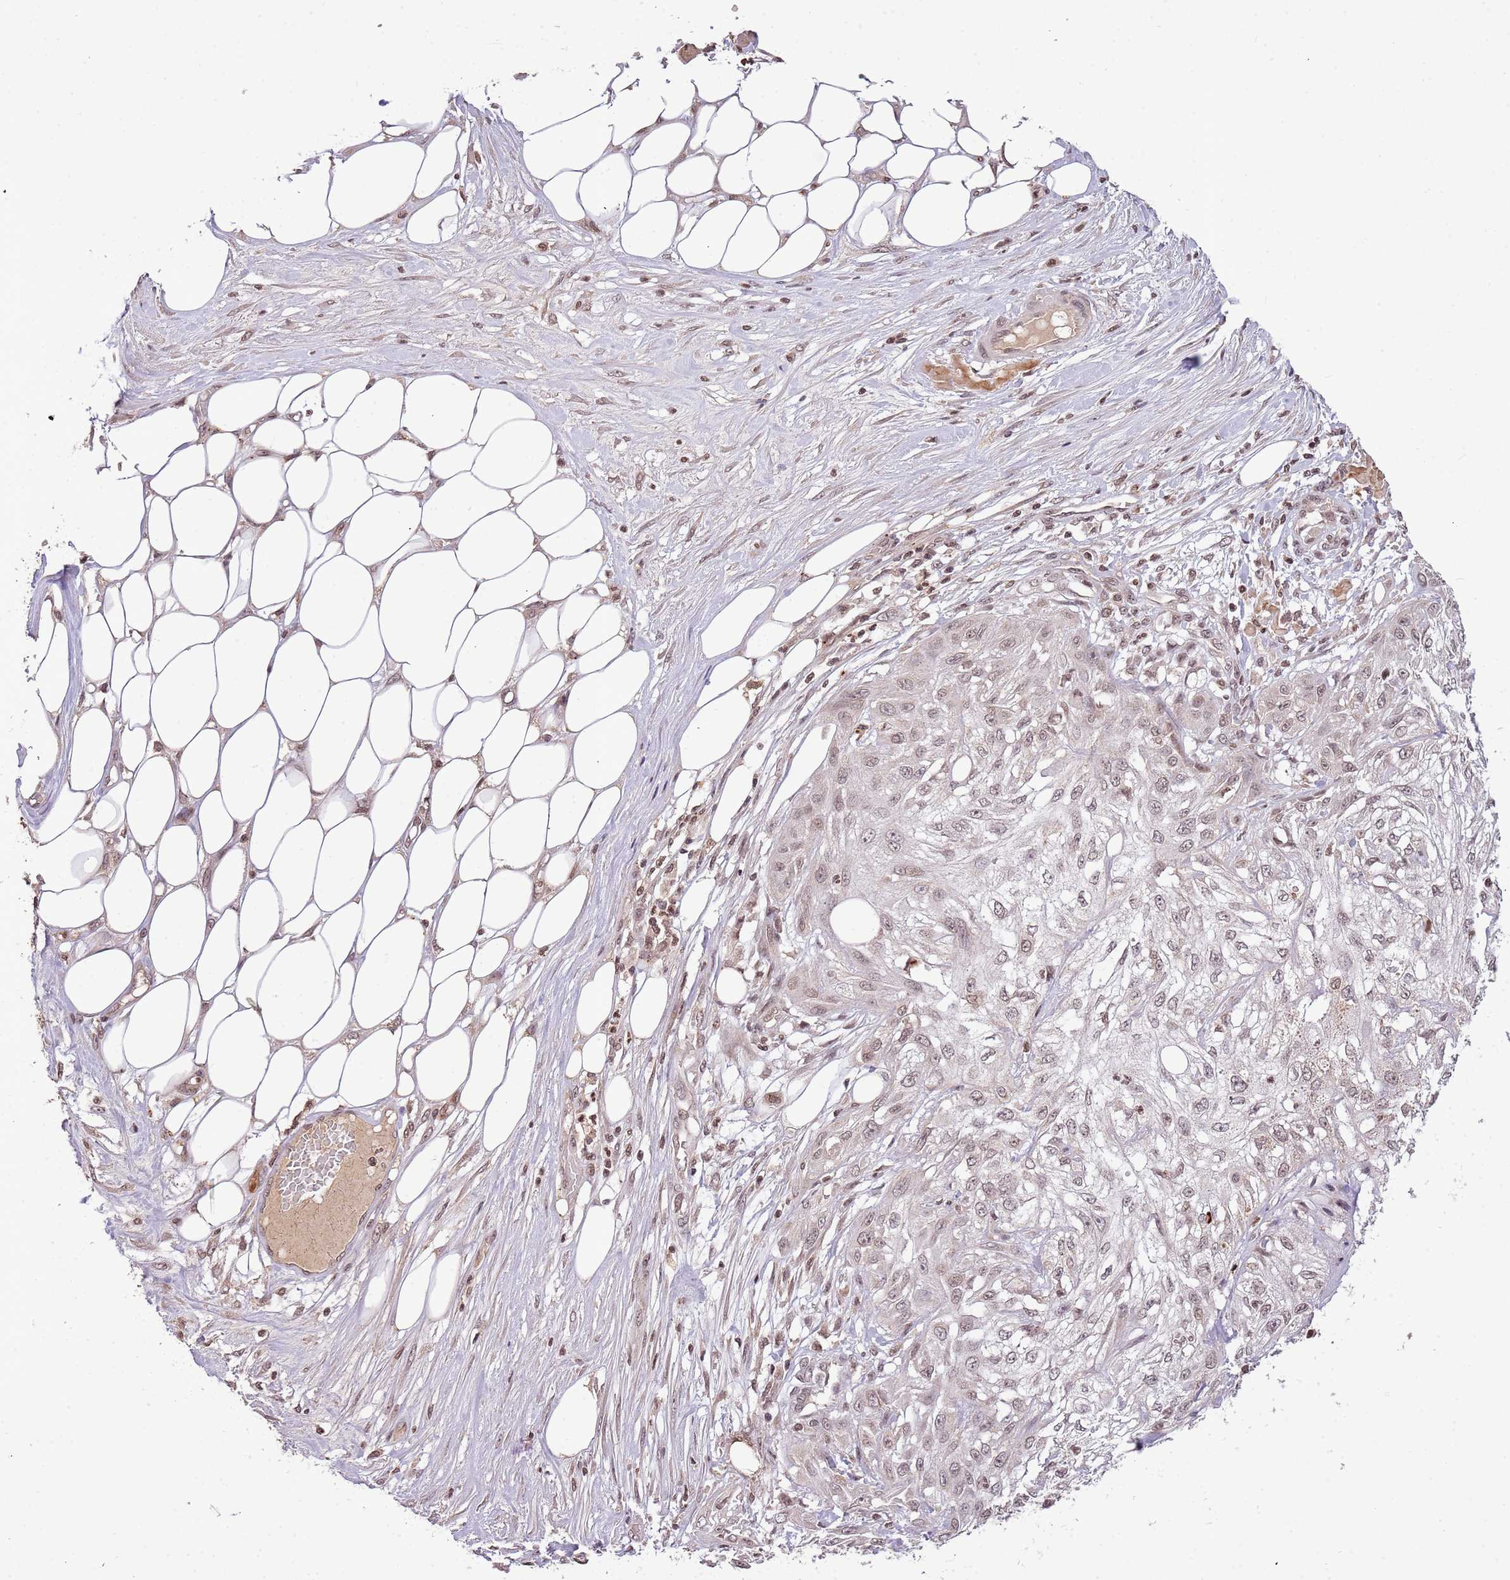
{"staining": {"intensity": "weak", "quantity": "25%-75%", "location": "nuclear"}, "tissue": "skin cancer", "cell_type": "Tumor cells", "image_type": "cancer", "snomed": [{"axis": "morphology", "description": "Squamous cell carcinoma, NOS"}, {"axis": "morphology", "description": "Squamous cell carcinoma, metastatic, NOS"}, {"axis": "topography", "description": "Skin"}, {"axis": "topography", "description": "Lymph node"}], "caption": "The micrograph exhibits immunohistochemical staining of skin cancer. There is weak nuclear staining is appreciated in approximately 25%-75% of tumor cells.", "gene": "SAMSN1", "patient": {"sex": "male", "age": 75}}